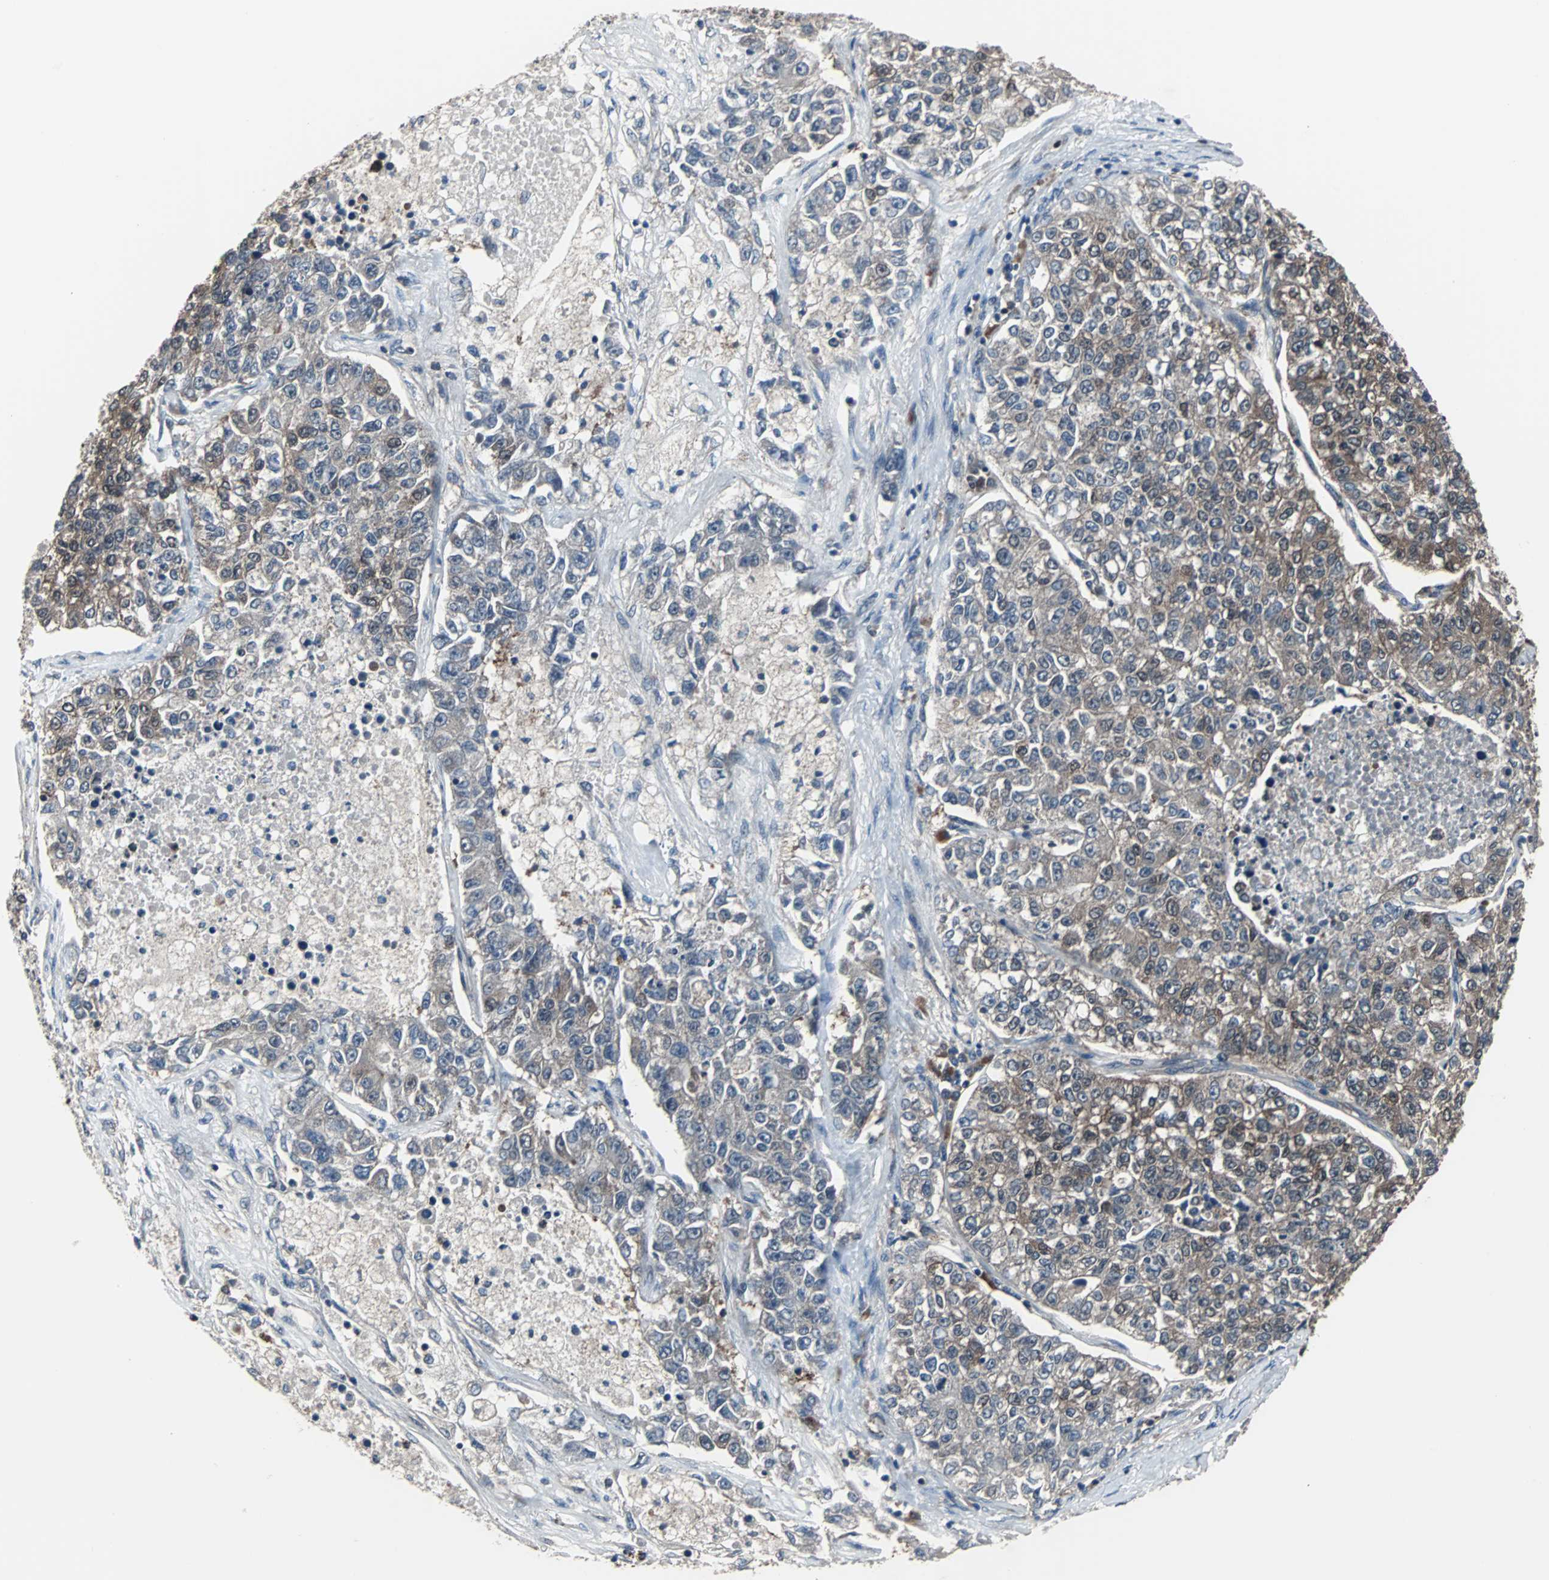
{"staining": {"intensity": "moderate", "quantity": ">75%", "location": "cytoplasmic/membranous"}, "tissue": "lung cancer", "cell_type": "Tumor cells", "image_type": "cancer", "snomed": [{"axis": "morphology", "description": "Adenocarcinoma, NOS"}, {"axis": "topography", "description": "Lung"}], "caption": "Brown immunohistochemical staining in human adenocarcinoma (lung) exhibits moderate cytoplasmic/membranous expression in approximately >75% of tumor cells. The staining was performed using DAB, with brown indicating positive protein expression. Nuclei are stained blue with hematoxylin.", "gene": "PAK1", "patient": {"sex": "male", "age": 49}}